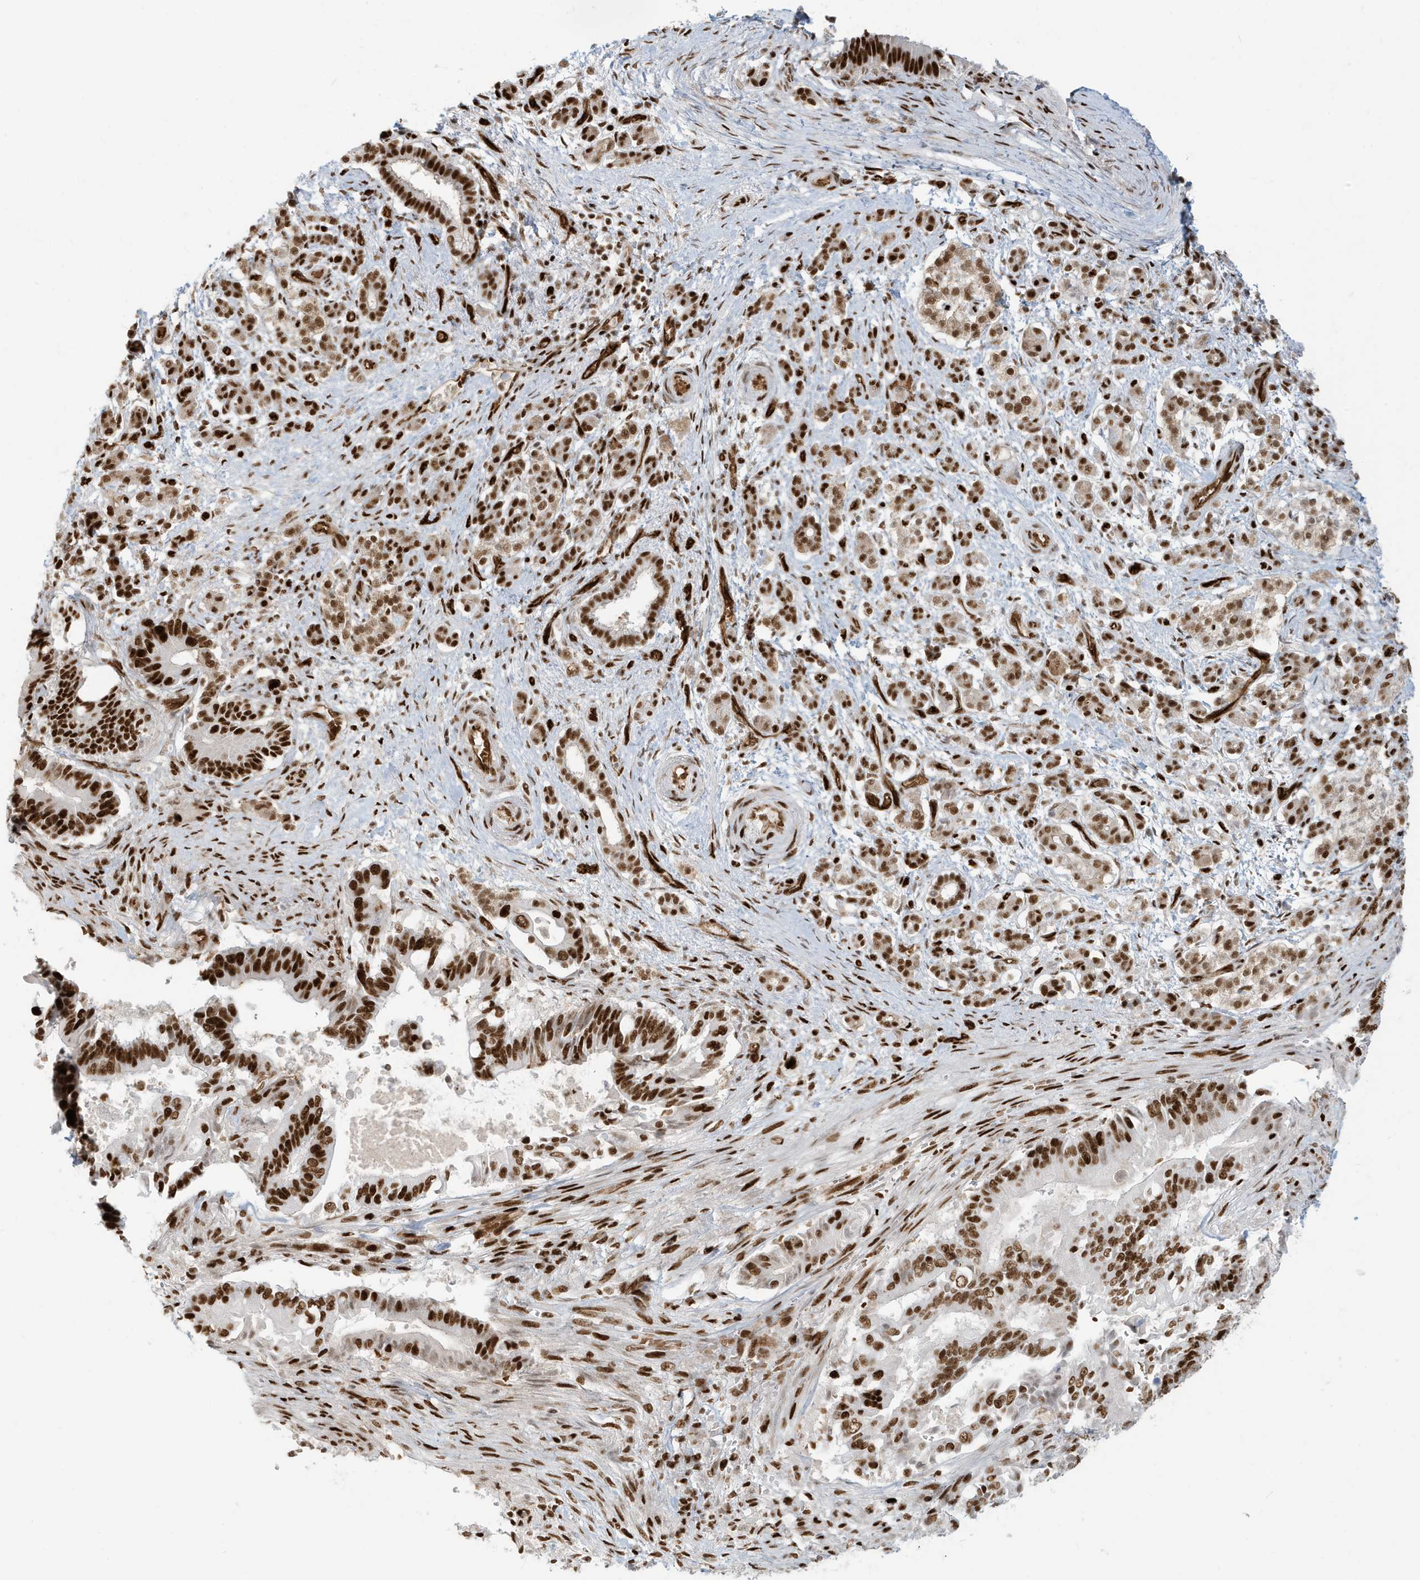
{"staining": {"intensity": "strong", "quantity": ">75%", "location": "nuclear"}, "tissue": "pancreatic cancer", "cell_type": "Tumor cells", "image_type": "cancer", "snomed": [{"axis": "morphology", "description": "Adenocarcinoma, NOS"}, {"axis": "topography", "description": "Pancreas"}], "caption": "The immunohistochemical stain labels strong nuclear positivity in tumor cells of pancreatic cancer (adenocarcinoma) tissue.", "gene": "CKS2", "patient": {"sex": "male", "age": 68}}